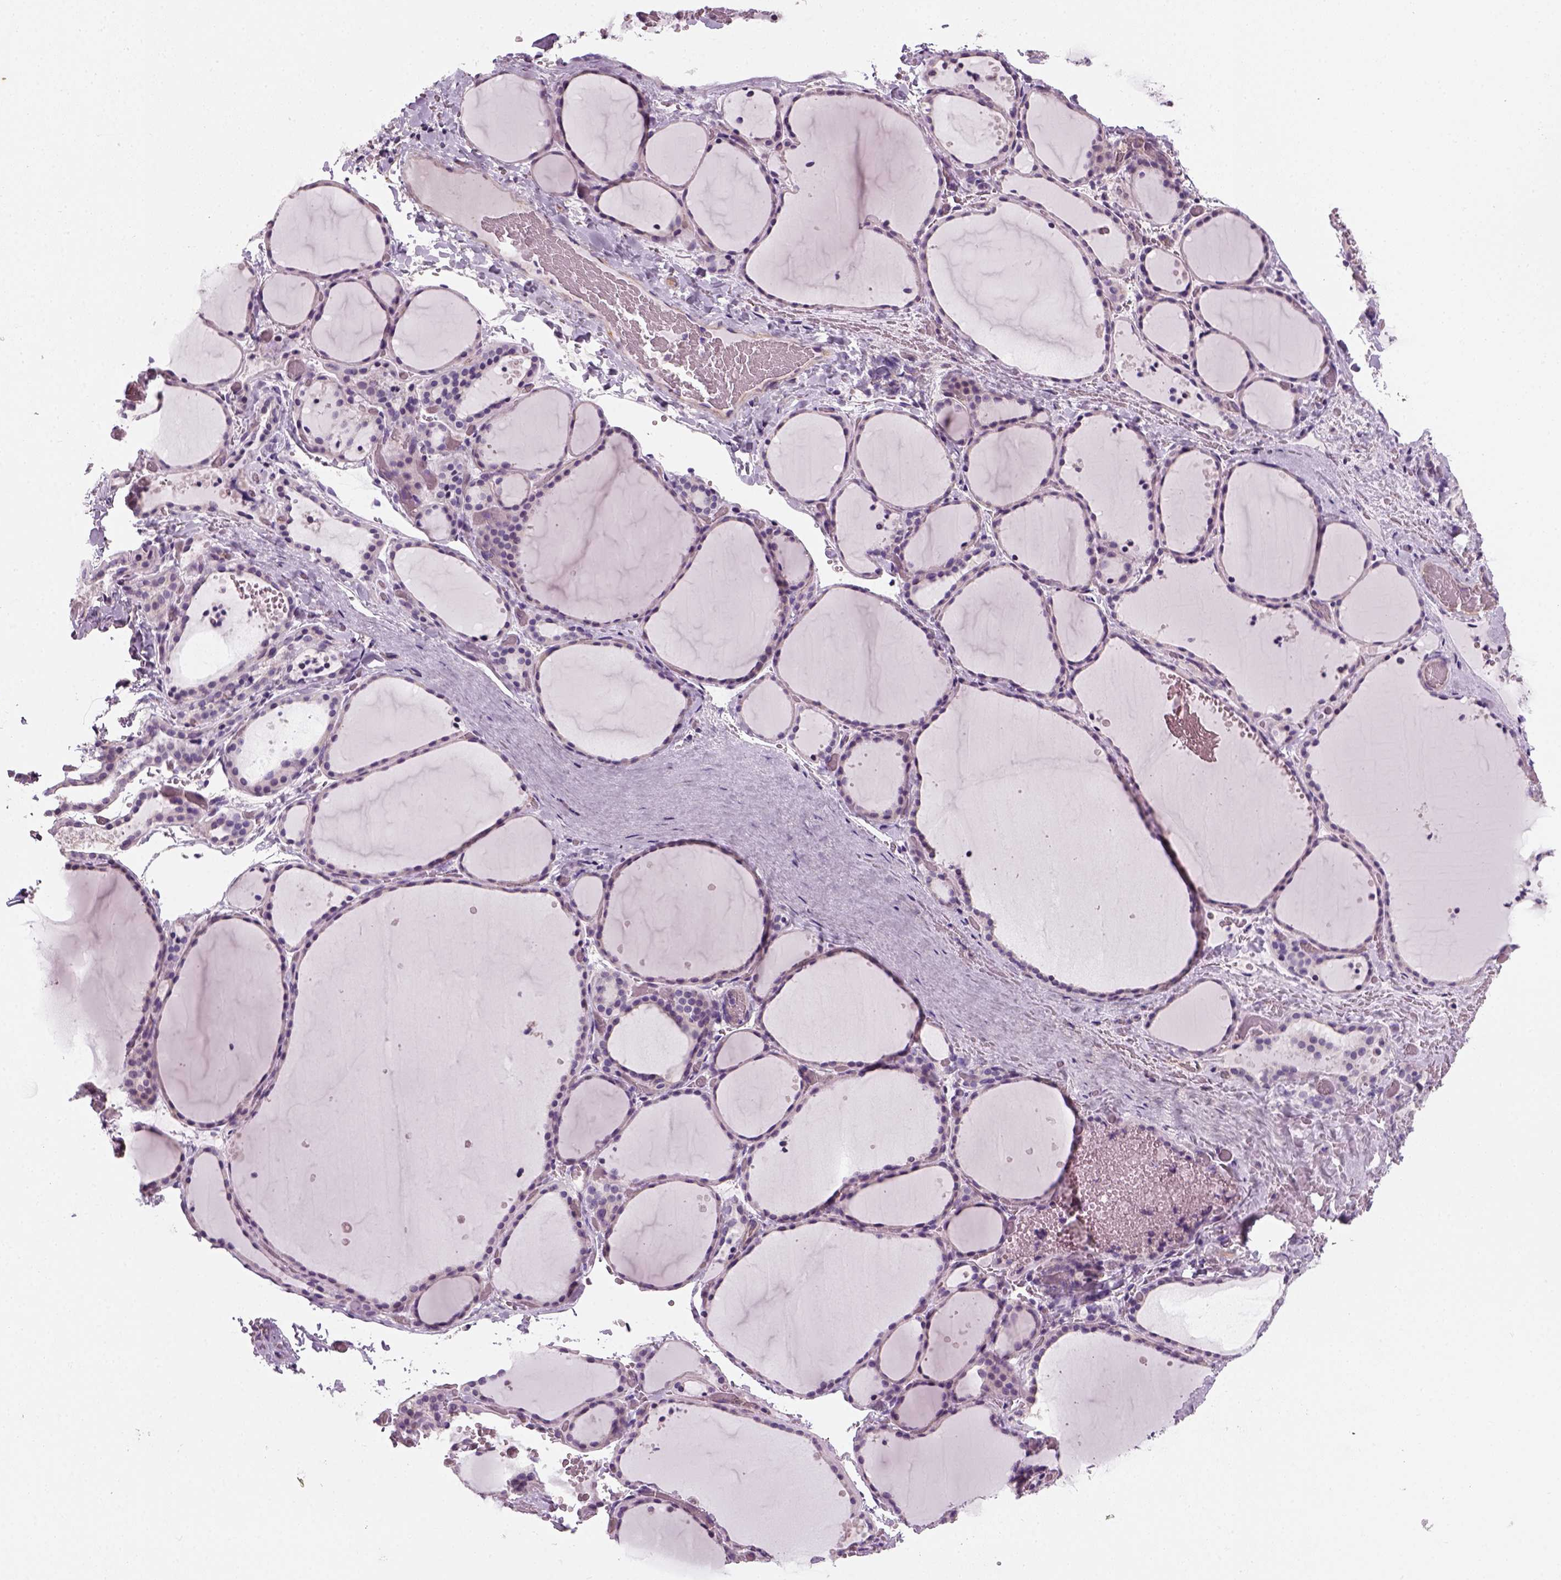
{"staining": {"intensity": "negative", "quantity": "none", "location": "none"}, "tissue": "thyroid gland", "cell_type": "Glandular cells", "image_type": "normal", "snomed": [{"axis": "morphology", "description": "Normal tissue, NOS"}, {"axis": "topography", "description": "Thyroid gland"}], "caption": "IHC of benign human thyroid gland demonstrates no expression in glandular cells. (DAB (3,3'-diaminobenzidine) immunohistochemistry (IHC) with hematoxylin counter stain).", "gene": "ELOVL3", "patient": {"sex": "female", "age": 36}}